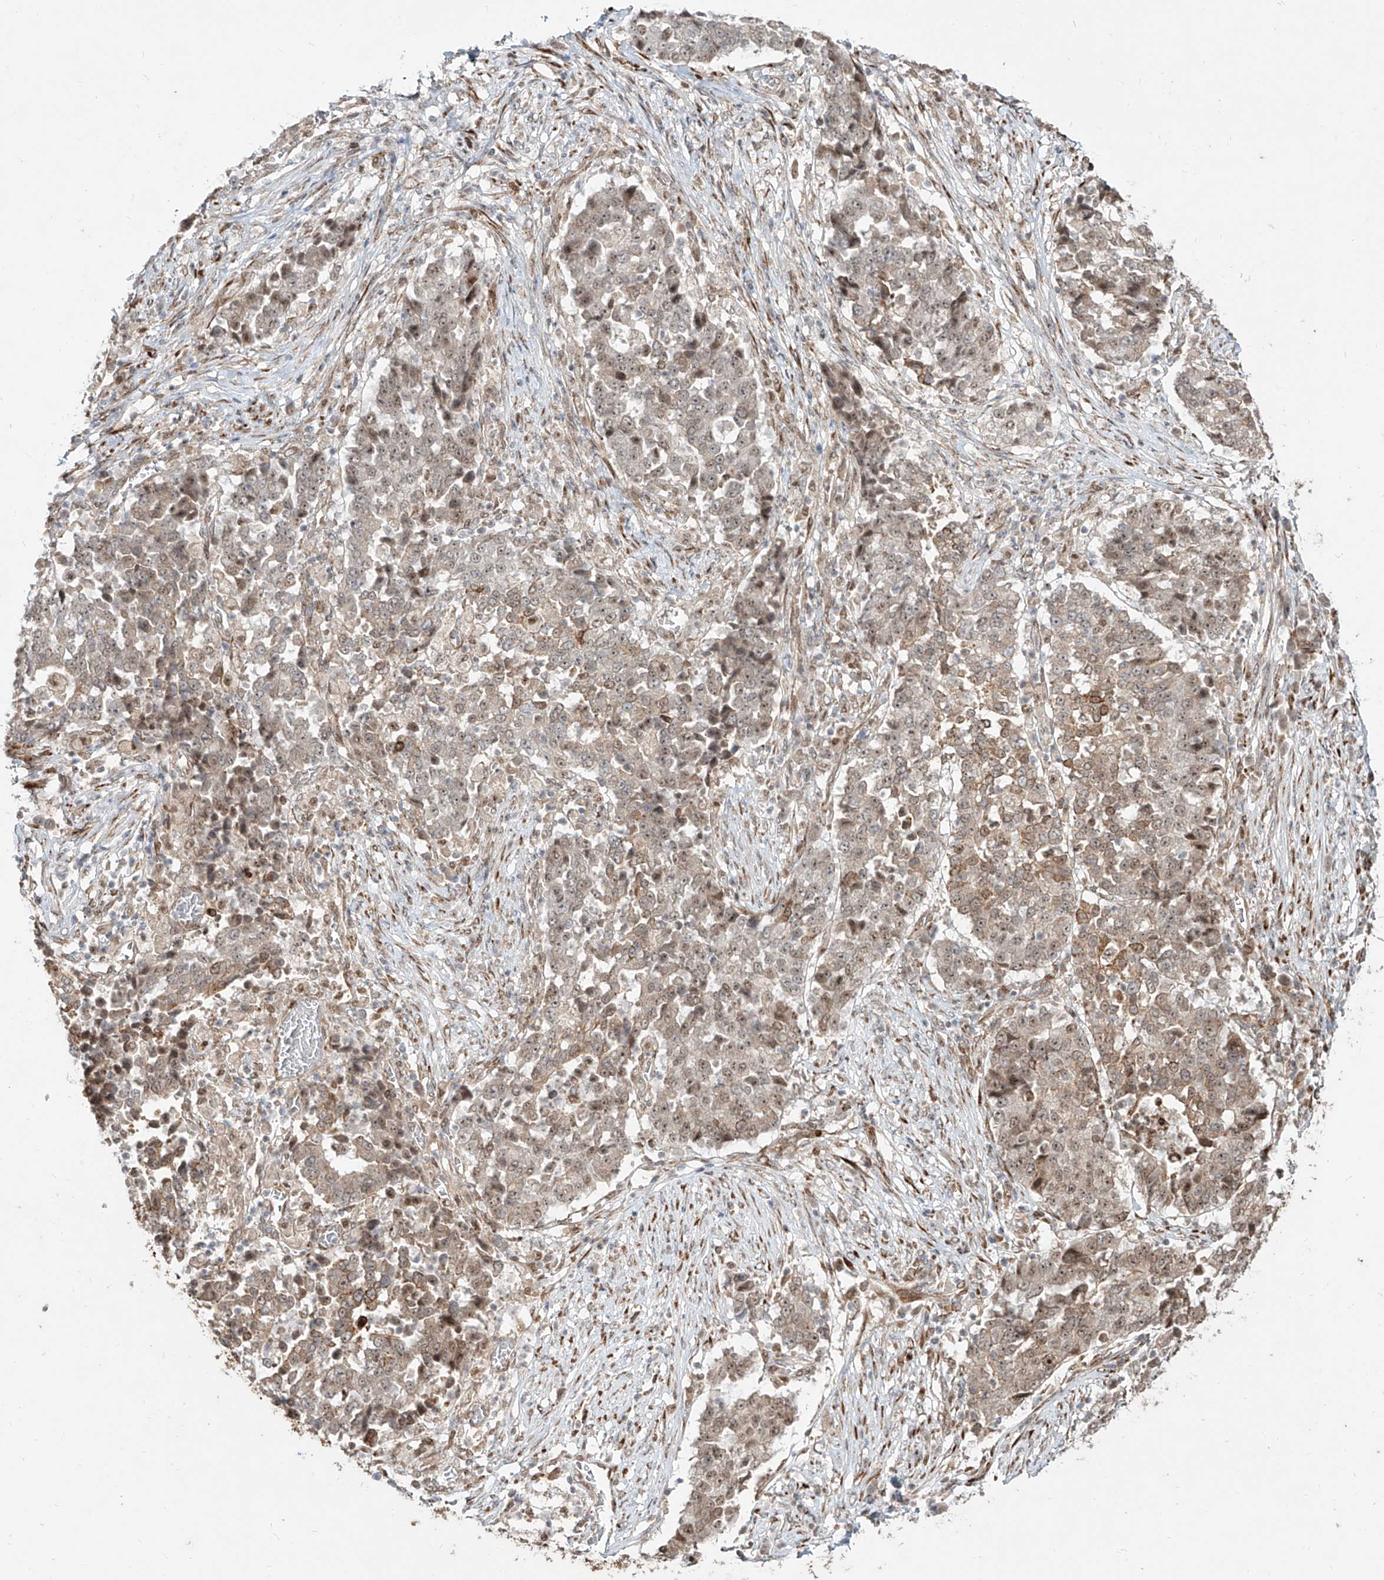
{"staining": {"intensity": "weak", "quantity": "25%-75%", "location": "cytoplasmic/membranous,nuclear"}, "tissue": "stomach cancer", "cell_type": "Tumor cells", "image_type": "cancer", "snomed": [{"axis": "morphology", "description": "Adenocarcinoma, NOS"}, {"axis": "topography", "description": "Stomach"}], "caption": "Immunohistochemistry (IHC) of human stomach cancer (adenocarcinoma) shows low levels of weak cytoplasmic/membranous and nuclear expression in about 25%-75% of tumor cells.", "gene": "ZNF710", "patient": {"sex": "male", "age": 59}}